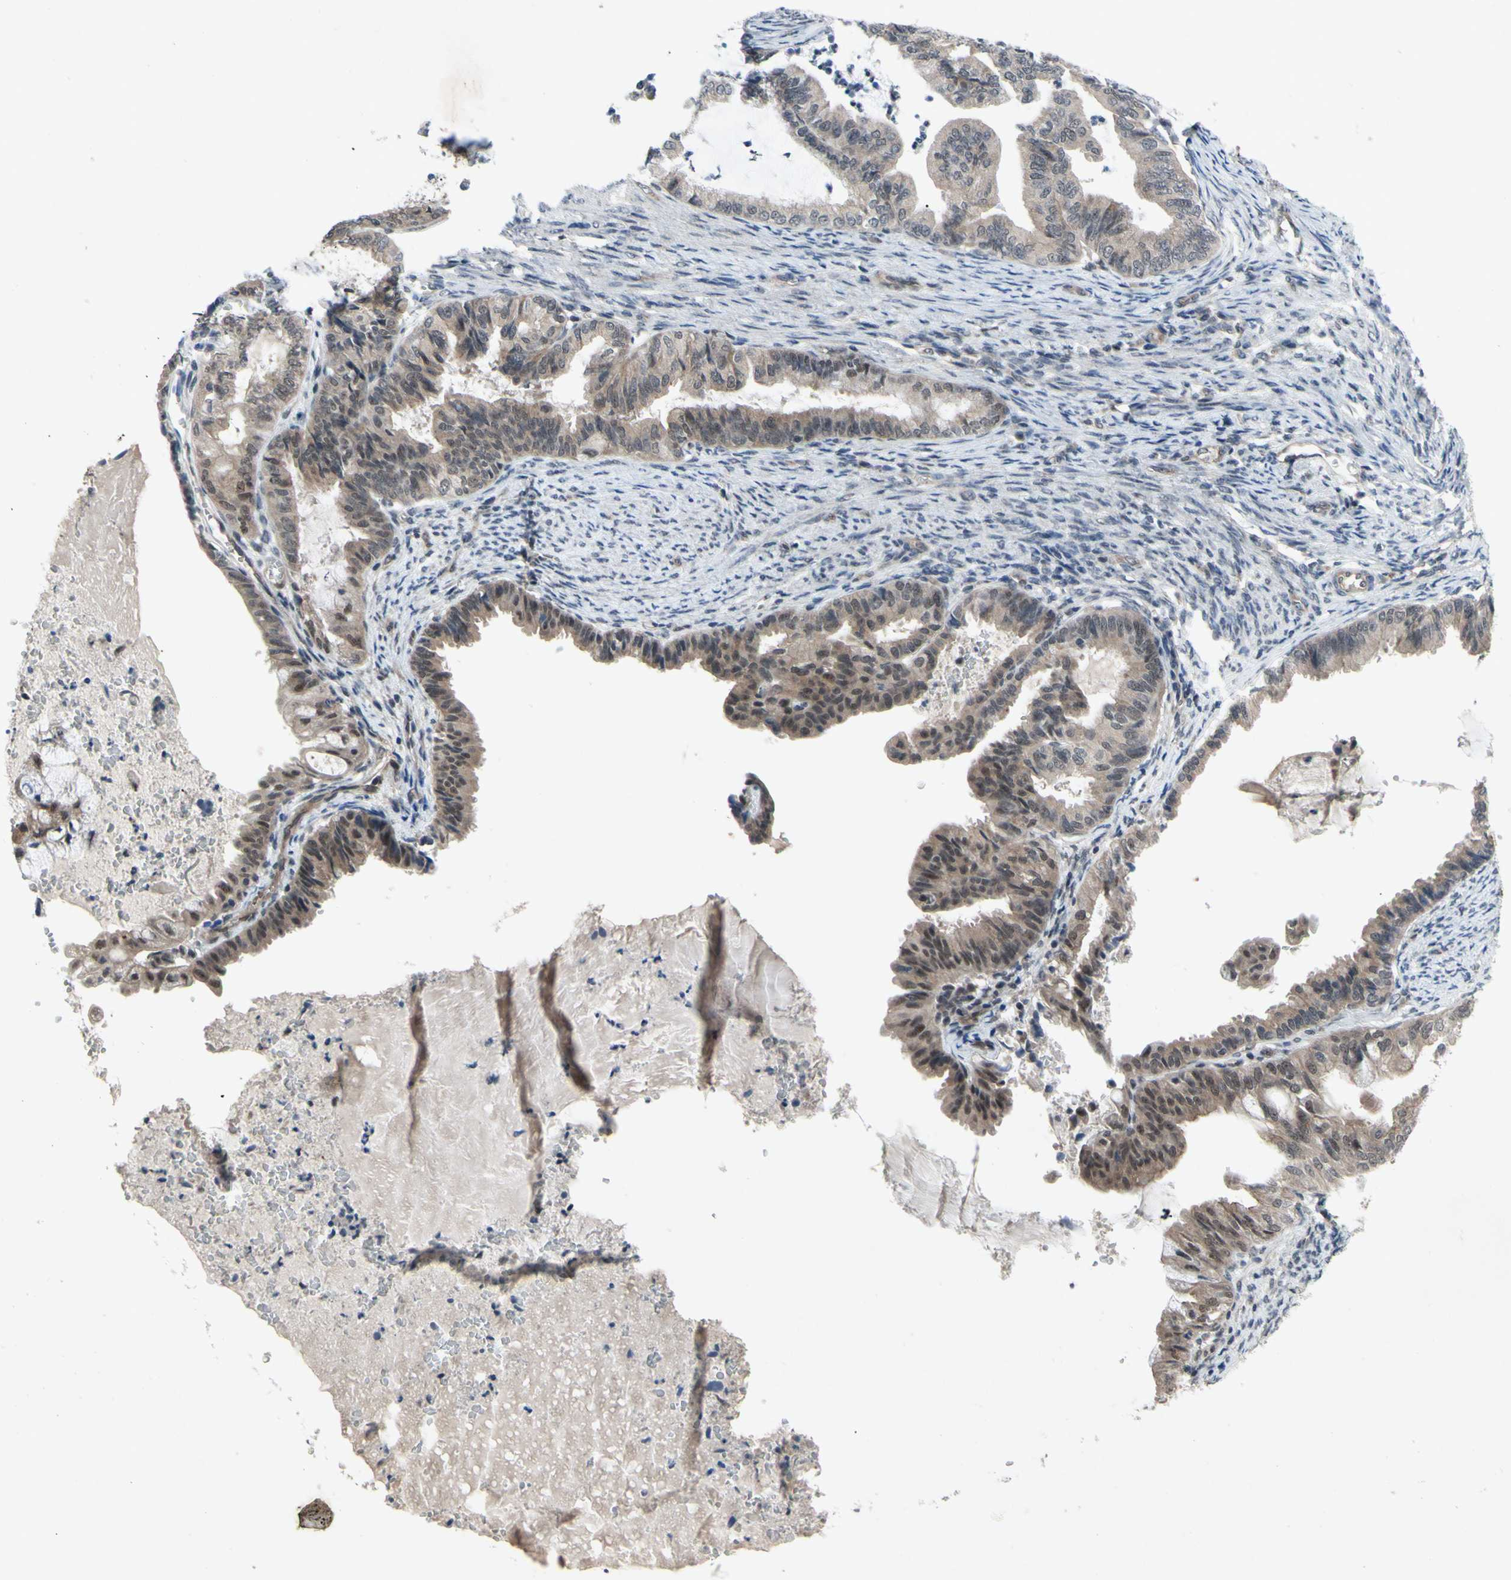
{"staining": {"intensity": "weak", "quantity": ">75%", "location": "cytoplasmic/membranous,nuclear"}, "tissue": "endometrial cancer", "cell_type": "Tumor cells", "image_type": "cancer", "snomed": [{"axis": "morphology", "description": "Adenocarcinoma, NOS"}, {"axis": "topography", "description": "Endometrium"}], "caption": "High-magnification brightfield microscopy of endometrial cancer (adenocarcinoma) stained with DAB (3,3'-diaminobenzidine) (brown) and counterstained with hematoxylin (blue). tumor cells exhibit weak cytoplasmic/membranous and nuclear positivity is seen in about>75% of cells.", "gene": "TRDMT1", "patient": {"sex": "female", "age": 86}}